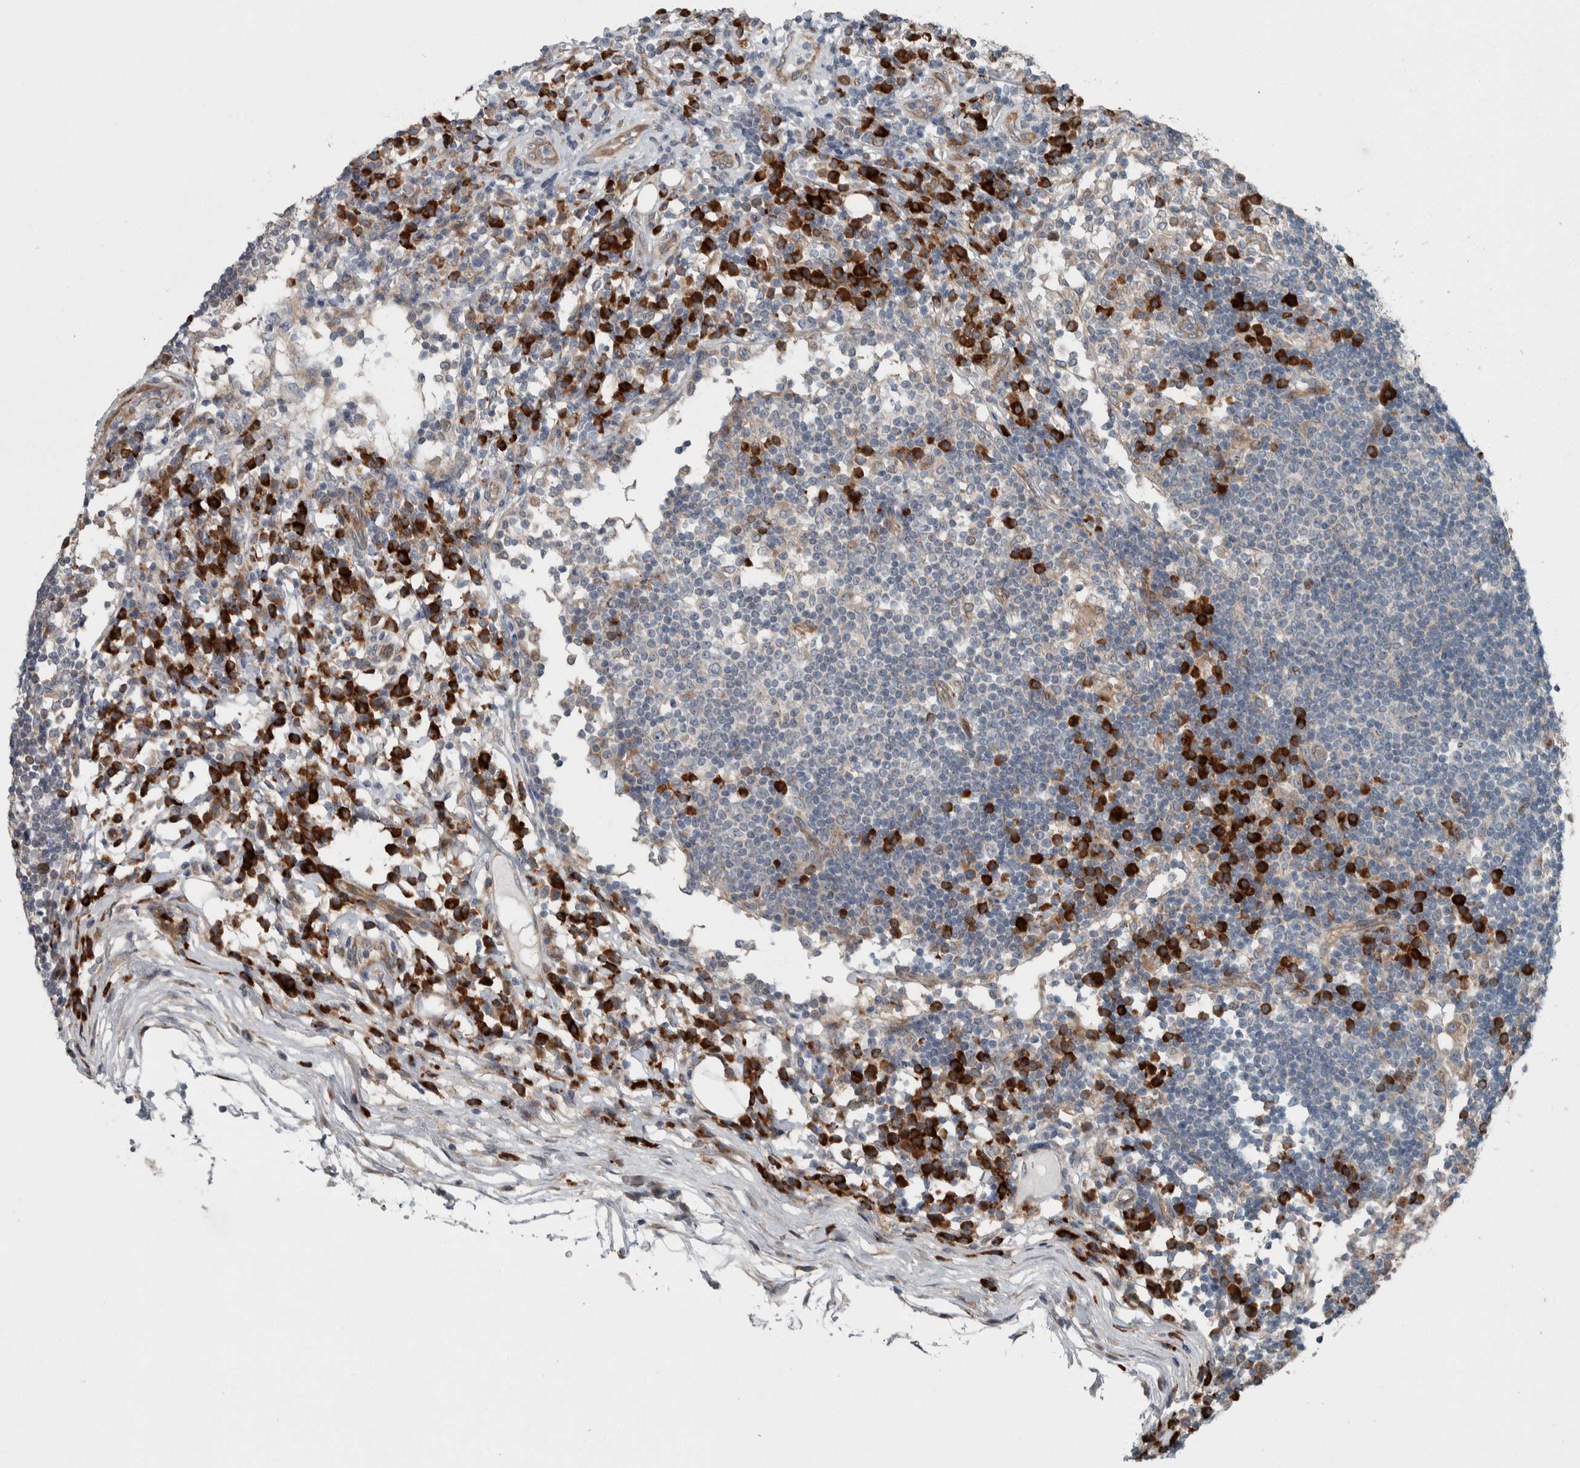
{"staining": {"intensity": "weak", "quantity": "<25%", "location": "cytoplasmic/membranous"}, "tissue": "lymph node", "cell_type": "Germinal center cells", "image_type": "normal", "snomed": [{"axis": "morphology", "description": "Normal tissue, NOS"}, {"axis": "topography", "description": "Lymph node"}], "caption": "IHC photomicrograph of normal lymph node stained for a protein (brown), which shows no positivity in germinal center cells.", "gene": "USP25", "patient": {"sex": "female", "age": 53}}